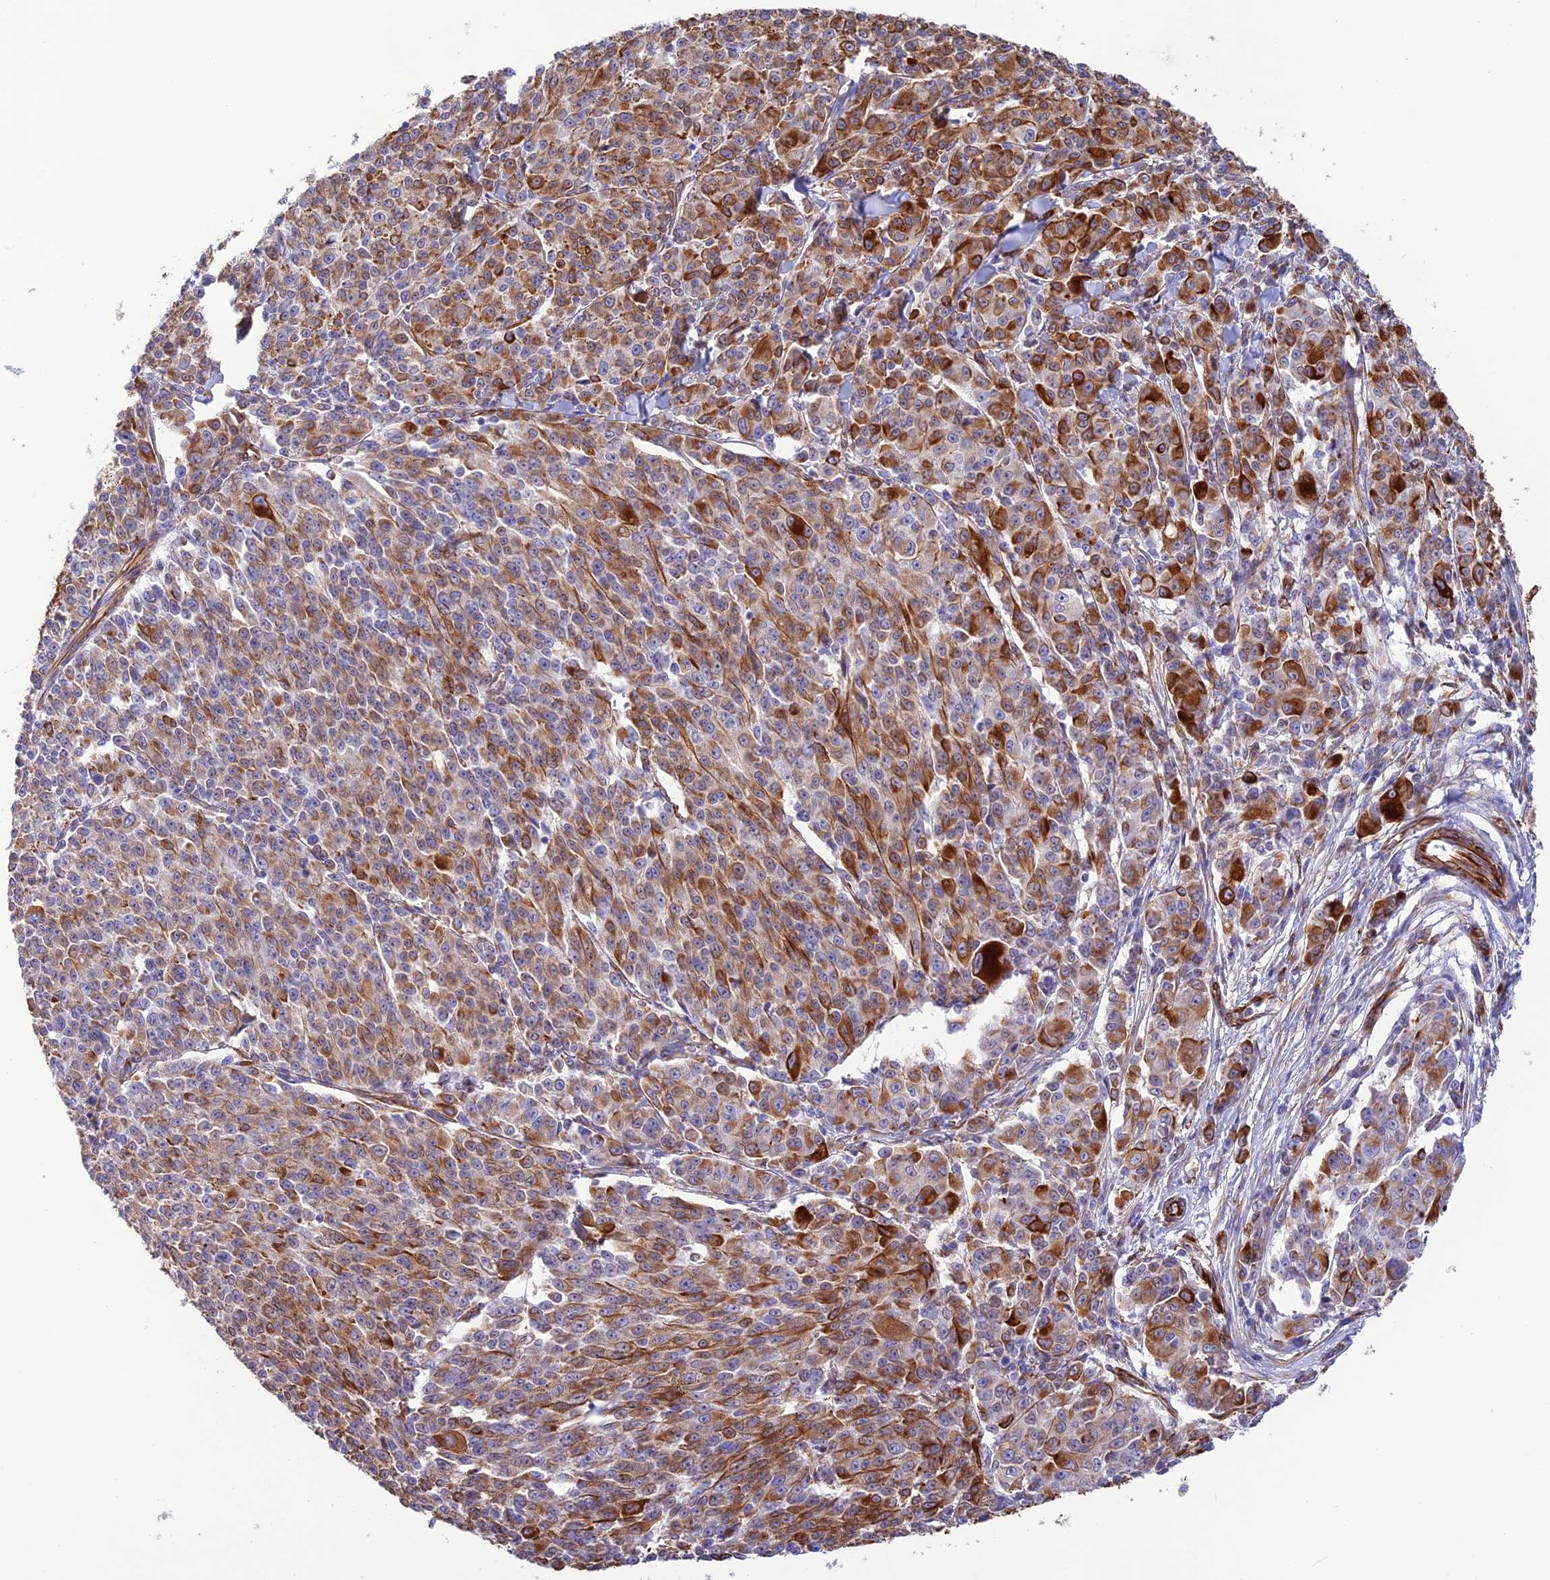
{"staining": {"intensity": "strong", "quantity": "25%-75%", "location": "cytoplasmic/membranous"}, "tissue": "melanoma", "cell_type": "Tumor cells", "image_type": "cancer", "snomed": [{"axis": "morphology", "description": "Malignant melanoma, NOS"}, {"axis": "topography", "description": "Skin"}], "caption": "Malignant melanoma stained with DAB immunohistochemistry reveals high levels of strong cytoplasmic/membranous staining in about 25%-75% of tumor cells. (DAB (3,3'-diaminobenzidine) IHC, brown staining for protein, blue staining for nuclei).", "gene": "FBXL20", "patient": {"sex": "female", "age": 52}}